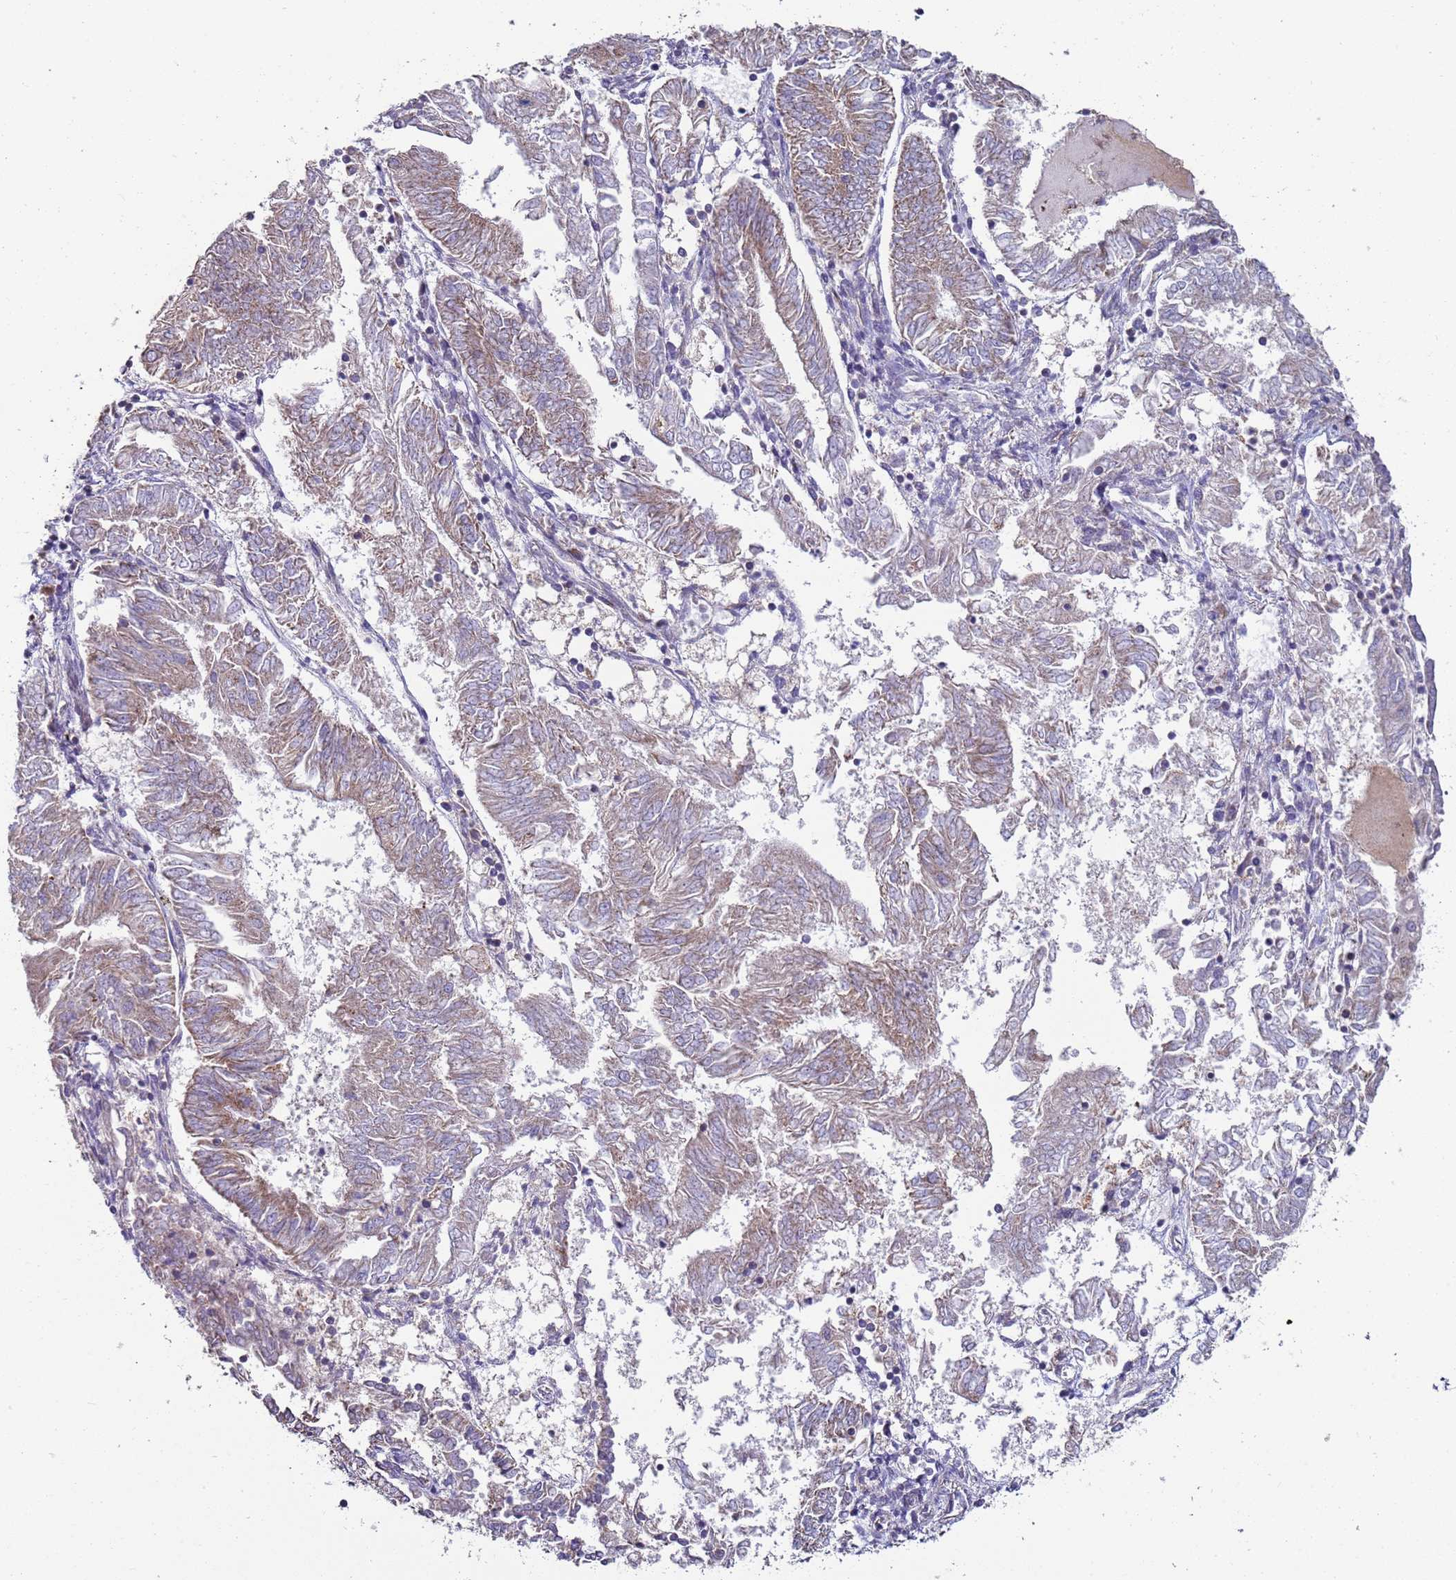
{"staining": {"intensity": "weak", "quantity": "25%-75%", "location": "cytoplasmic/membranous"}, "tissue": "endometrial cancer", "cell_type": "Tumor cells", "image_type": "cancer", "snomed": [{"axis": "morphology", "description": "Adenocarcinoma, NOS"}, {"axis": "topography", "description": "Endometrium"}], "caption": "Endometrial adenocarcinoma stained for a protein demonstrates weak cytoplasmic/membranous positivity in tumor cells. (Stains: DAB in brown, nuclei in blue, Microscopy: brightfield microscopy at high magnification).", "gene": "DIP2B", "patient": {"sex": "female", "age": 58}}